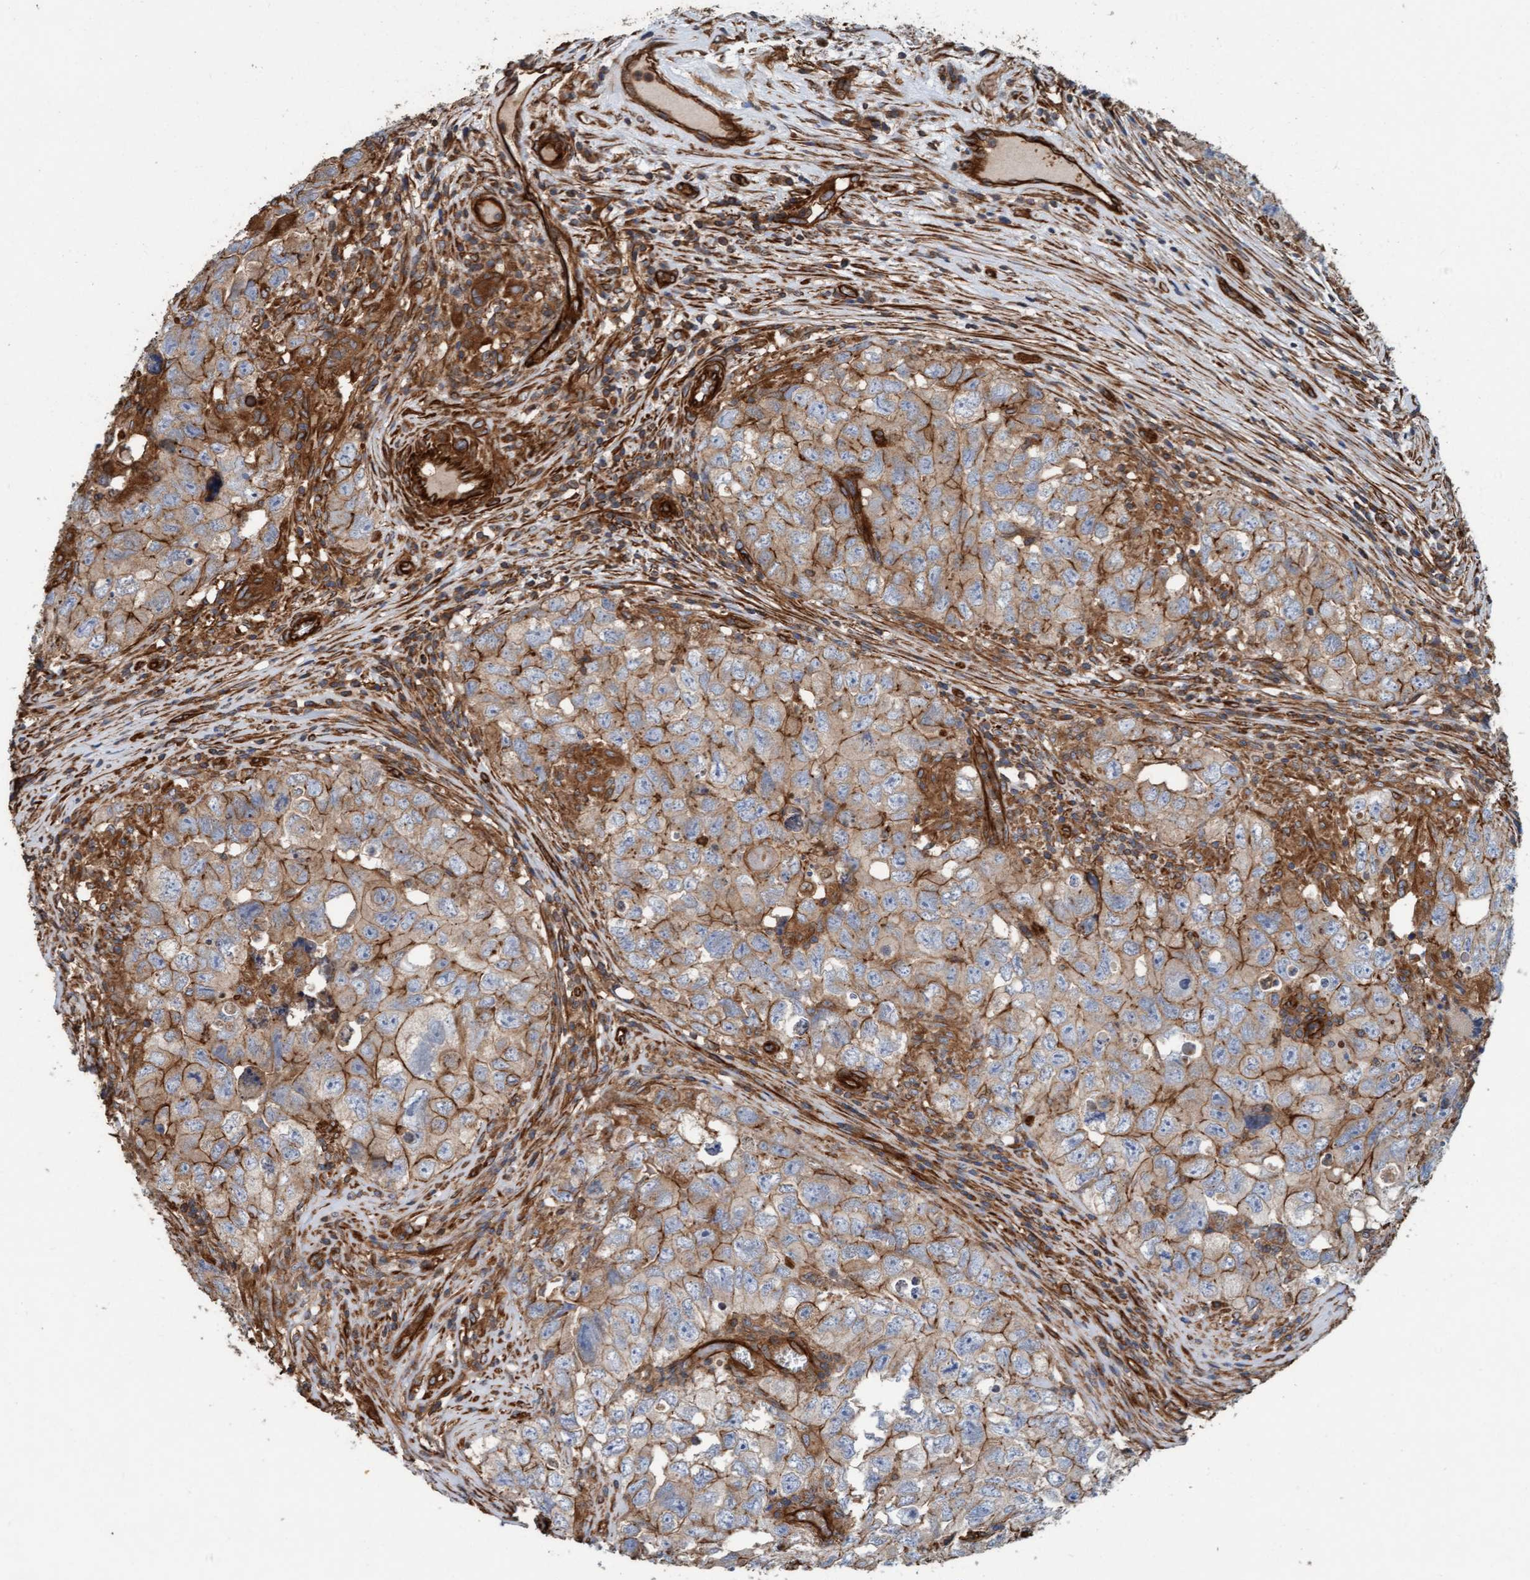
{"staining": {"intensity": "moderate", "quantity": "25%-75%", "location": "cytoplasmic/membranous"}, "tissue": "testis cancer", "cell_type": "Tumor cells", "image_type": "cancer", "snomed": [{"axis": "morphology", "description": "Seminoma, NOS"}, {"axis": "morphology", "description": "Carcinoma, Embryonal, NOS"}, {"axis": "topography", "description": "Testis"}], "caption": "Immunohistochemistry of testis seminoma reveals medium levels of moderate cytoplasmic/membranous expression in approximately 25%-75% of tumor cells.", "gene": "STXBP4", "patient": {"sex": "male", "age": 43}}